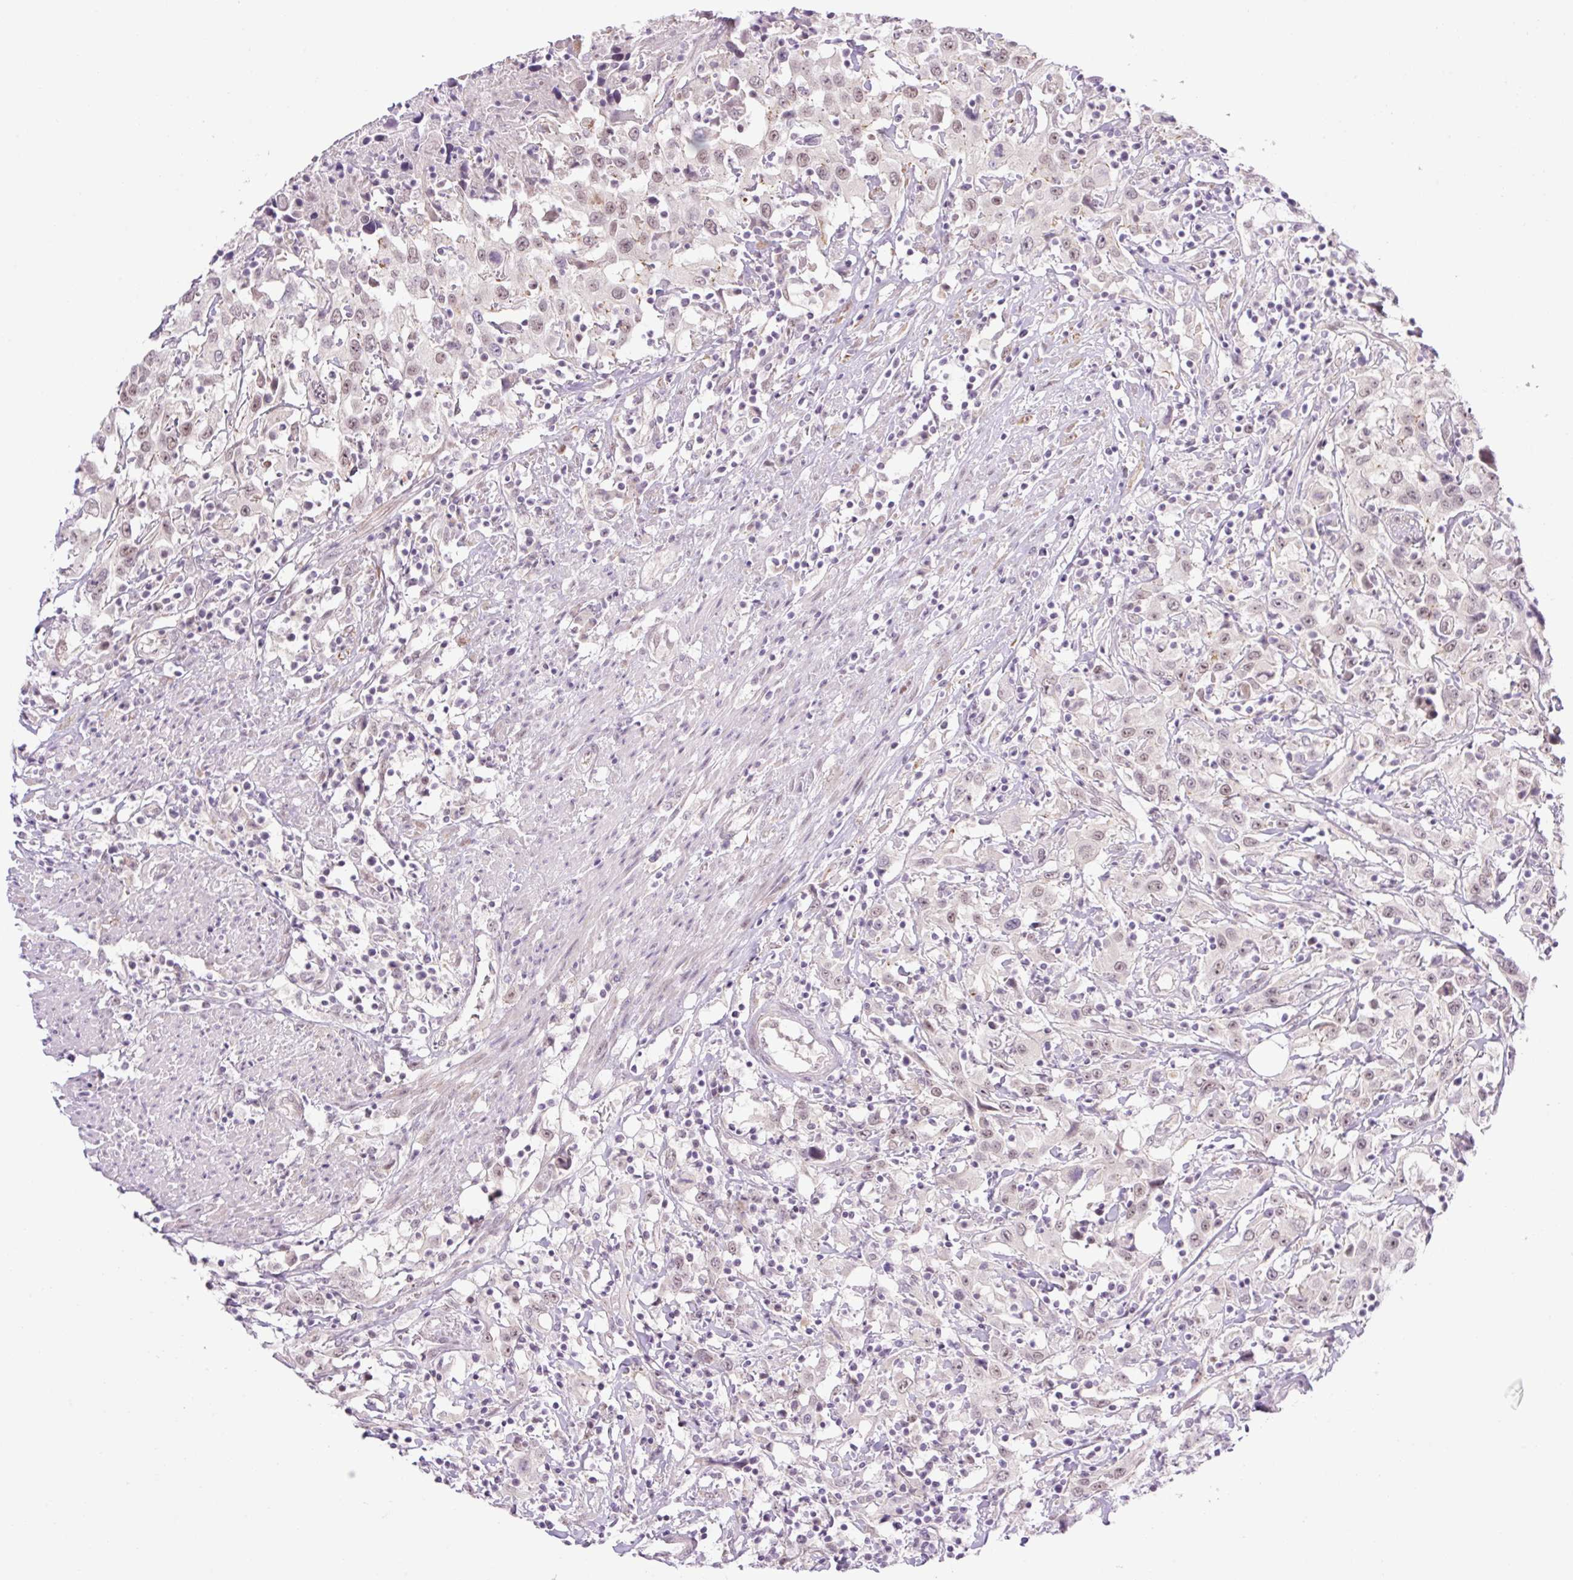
{"staining": {"intensity": "weak", "quantity": ">75%", "location": "nuclear"}, "tissue": "urothelial cancer", "cell_type": "Tumor cells", "image_type": "cancer", "snomed": [{"axis": "morphology", "description": "Urothelial carcinoma, High grade"}, {"axis": "topography", "description": "Urinary bladder"}], "caption": "High-power microscopy captured an immunohistochemistry image of urothelial carcinoma (high-grade), revealing weak nuclear expression in about >75% of tumor cells.", "gene": "ICE1", "patient": {"sex": "male", "age": 61}}